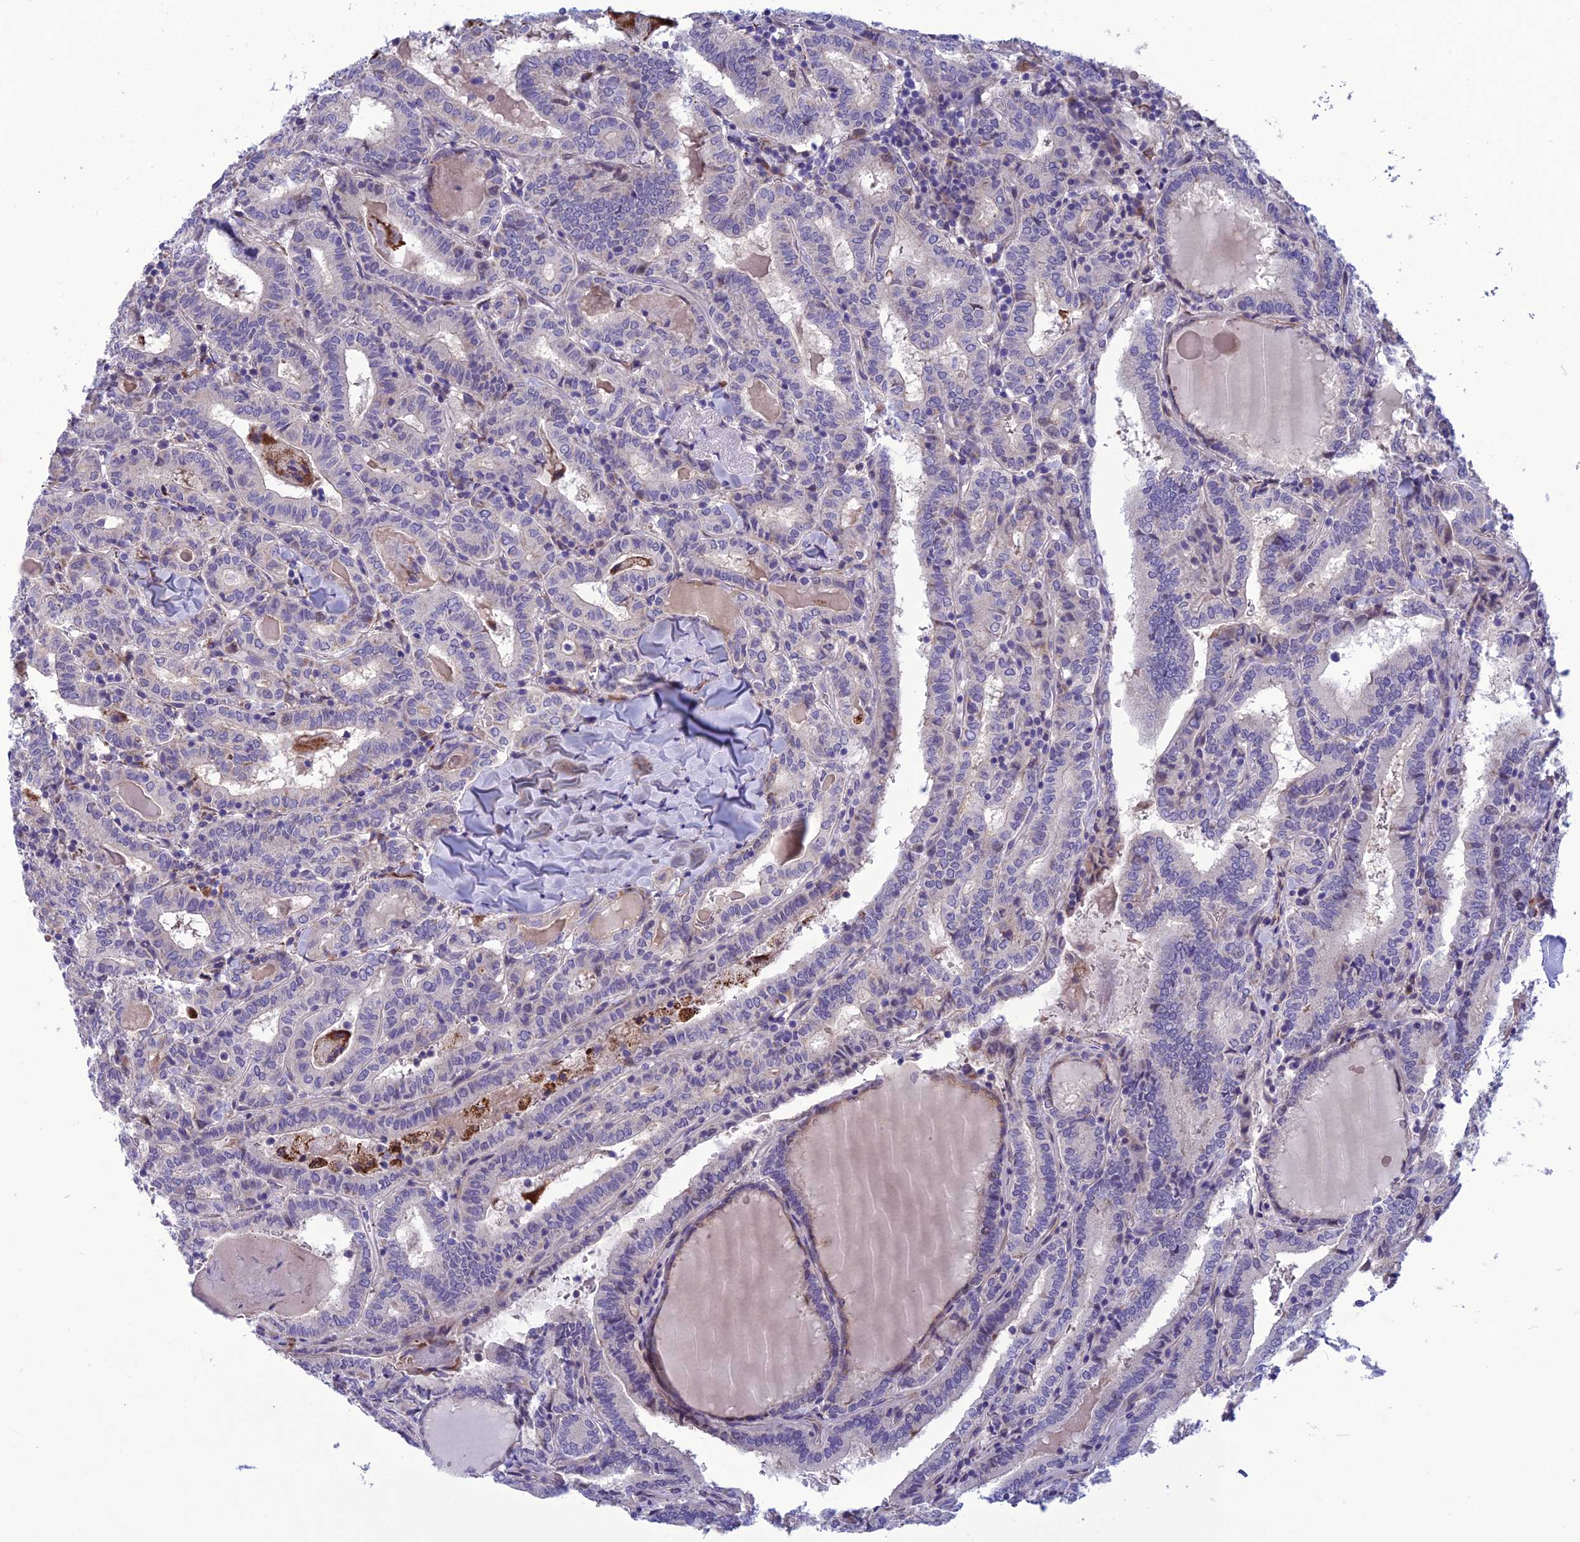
{"staining": {"intensity": "moderate", "quantity": "<25%", "location": "cytoplasmic/membranous"}, "tissue": "thyroid cancer", "cell_type": "Tumor cells", "image_type": "cancer", "snomed": [{"axis": "morphology", "description": "Papillary adenocarcinoma, NOS"}, {"axis": "topography", "description": "Thyroid gland"}], "caption": "Thyroid cancer tissue reveals moderate cytoplasmic/membranous positivity in approximately <25% of tumor cells", "gene": "PSMF1", "patient": {"sex": "female", "age": 72}}